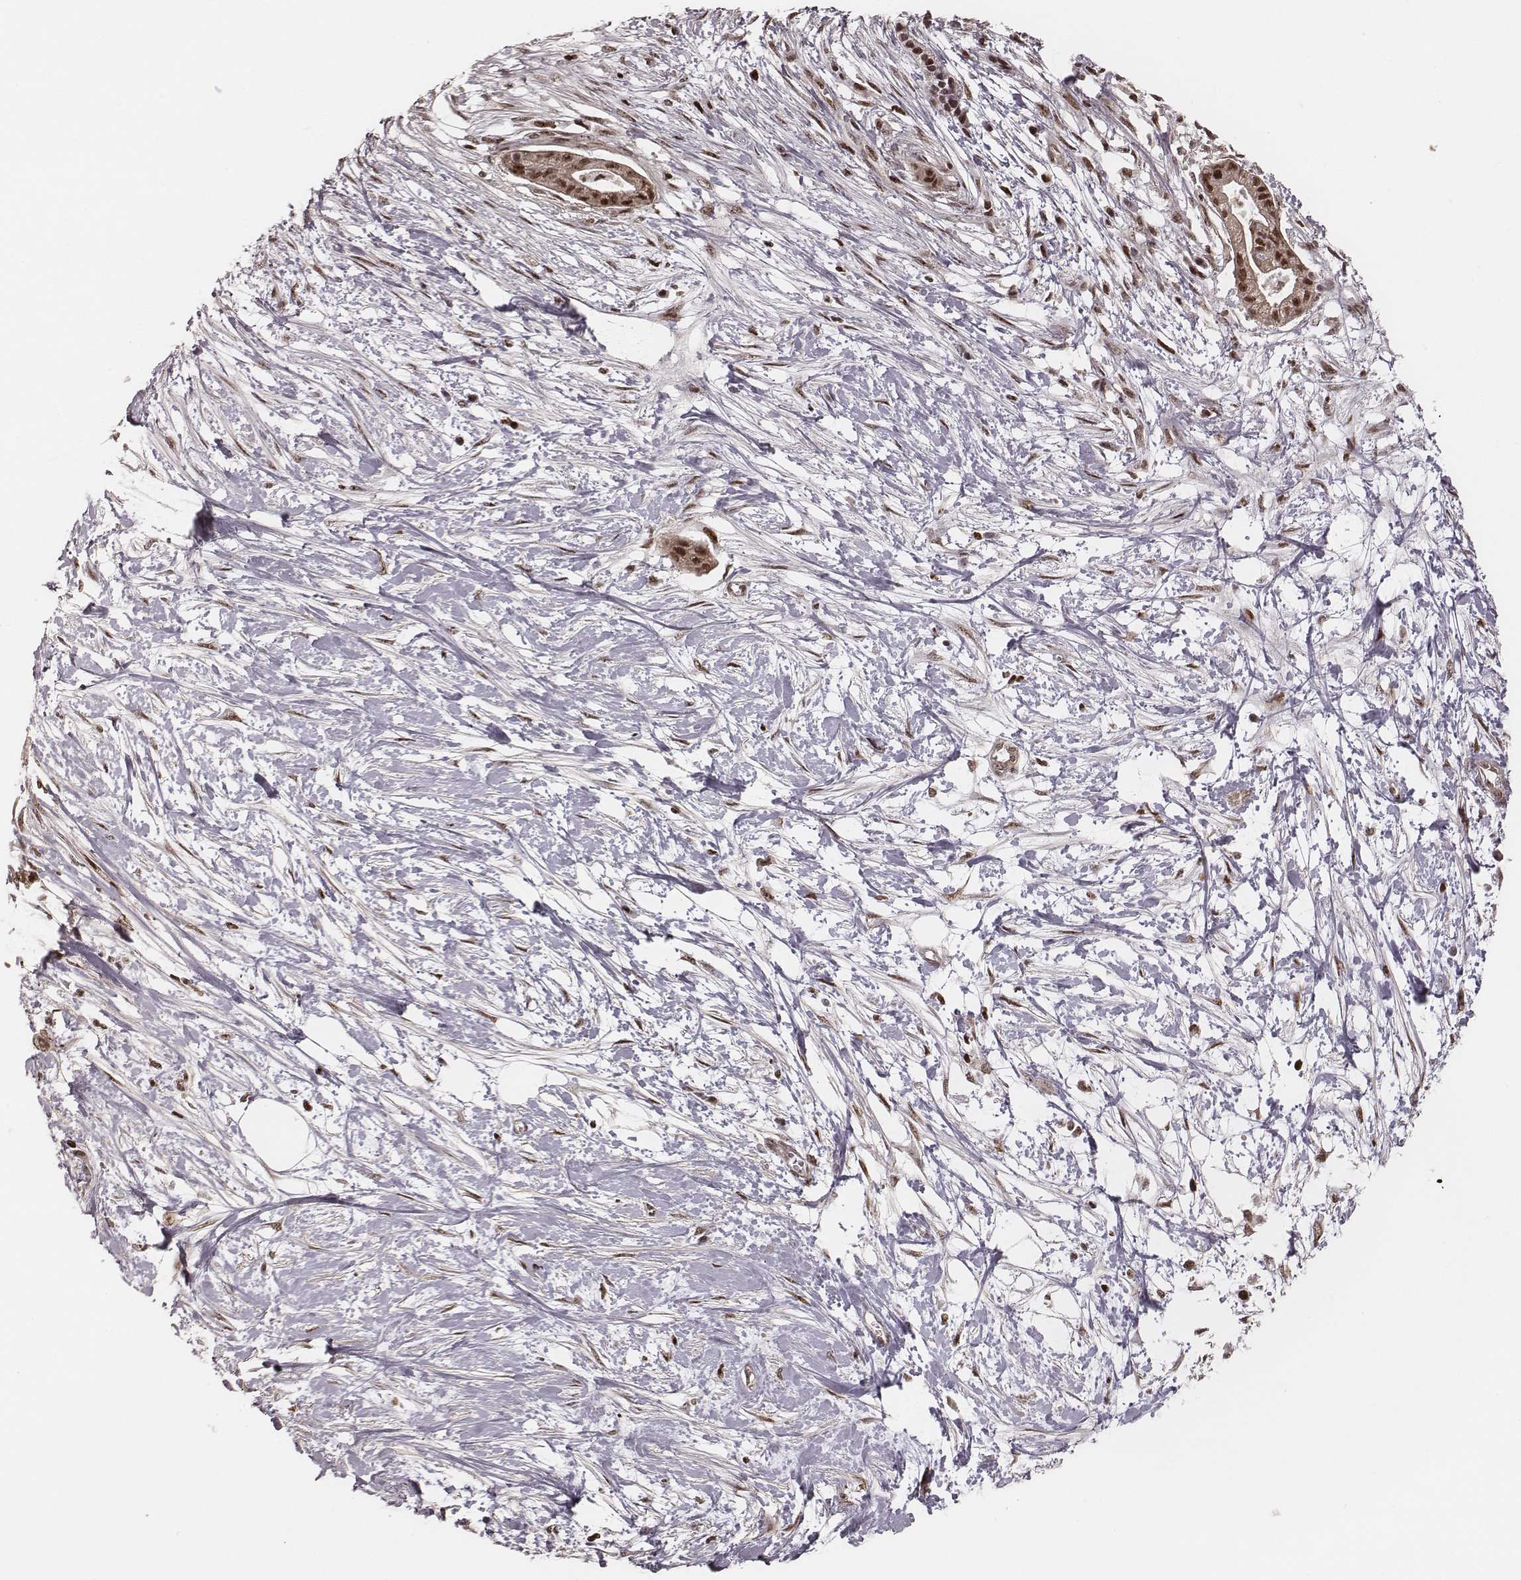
{"staining": {"intensity": "moderate", "quantity": ">75%", "location": "cytoplasmic/membranous,nuclear"}, "tissue": "pancreatic cancer", "cell_type": "Tumor cells", "image_type": "cancer", "snomed": [{"axis": "morphology", "description": "Normal tissue, NOS"}, {"axis": "morphology", "description": "Adenocarcinoma, NOS"}, {"axis": "topography", "description": "Lymph node"}, {"axis": "topography", "description": "Pancreas"}], "caption": "Pancreatic adenocarcinoma tissue reveals moderate cytoplasmic/membranous and nuclear expression in approximately >75% of tumor cells", "gene": "VRK3", "patient": {"sex": "female", "age": 58}}